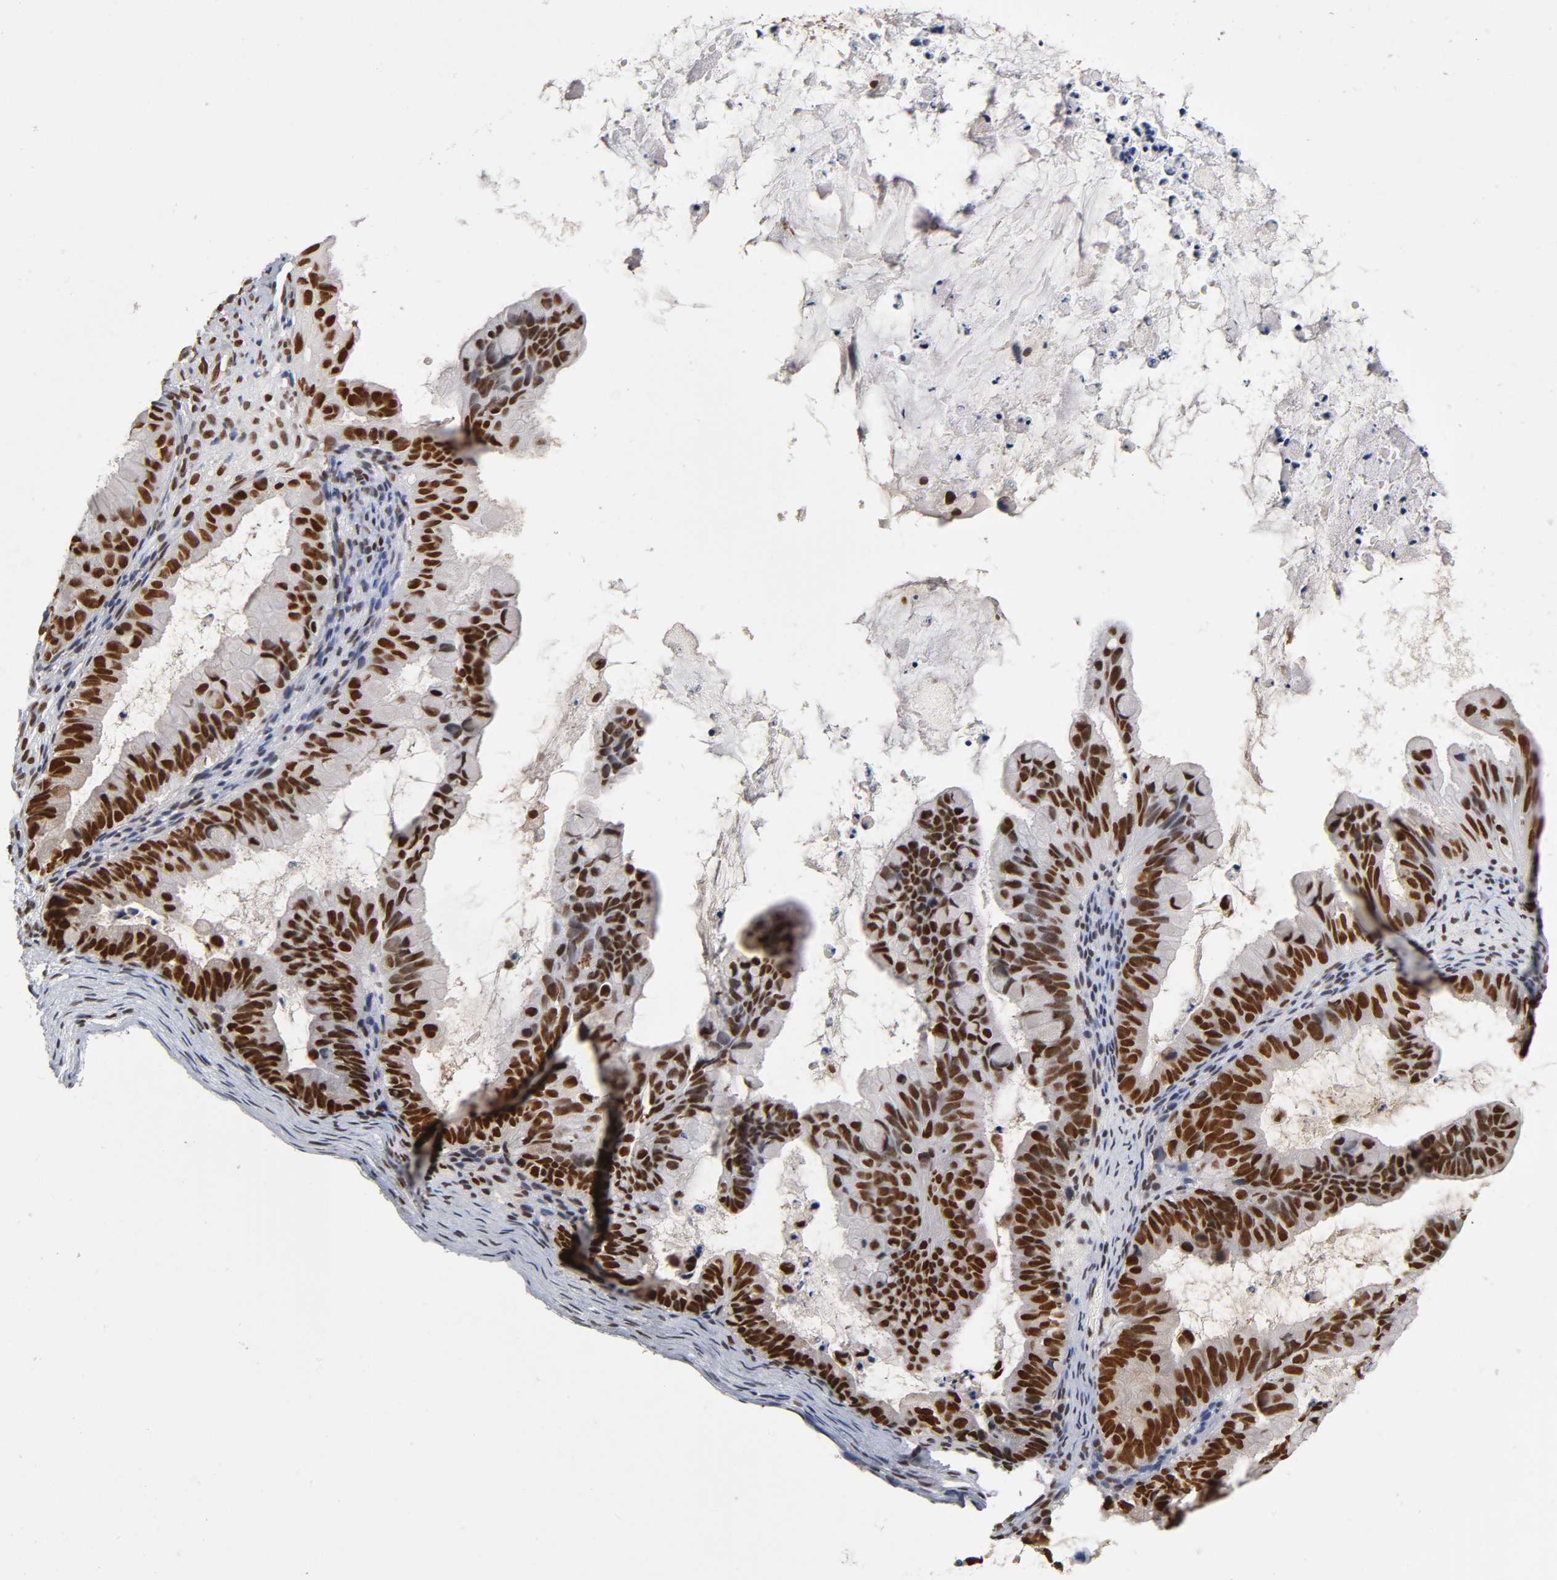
{"staining": {"intensity": "strong", "quantity": ">75%", "location": "nuclear"}, "tissue": "ovarian cancer", "cell_type": "Tumor cells", "image_type": "cancer", "snomed": [{"axis": "morphology", "description": "Cystadenocarcinoma, mucinous, NOS"}, {"axis": "topography", "description": "Ovary"}], "caption": "Human mucinous cystadenocarcinoma (ovarian) stained with a protein marker demonstrates strong staining in tumor cells.", "gene": "ILKAP", "patient": {"sex": "female", "age": 36}}